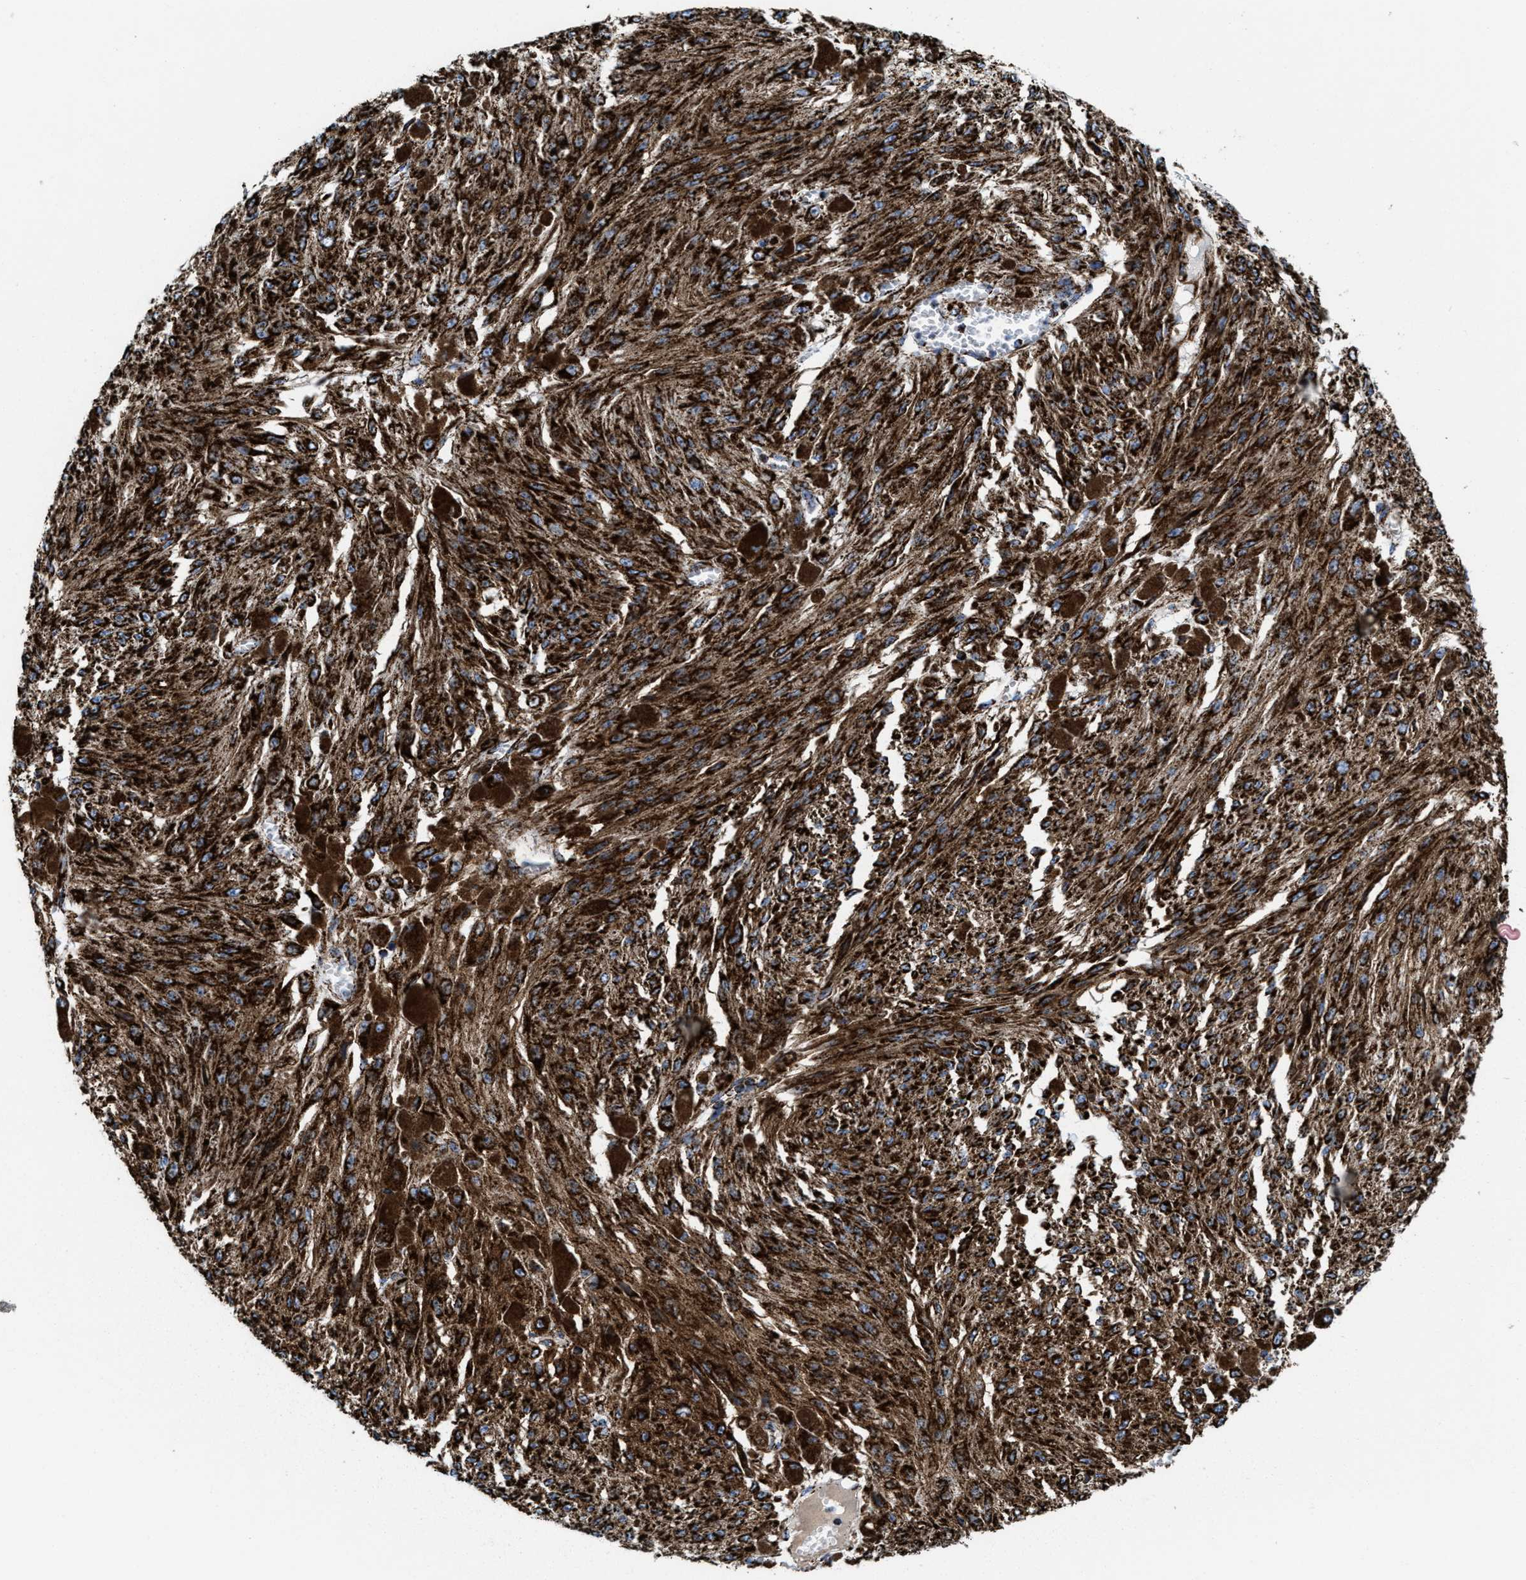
{"staining": {"intensity": "strong", "quantity": ">75%", "location": "cytoplasmic/membranous"}, "tissue": "melanoma", "cell_type": "Tumor cells", "image_type": "cancer", "snomed": [{"axis": "morphology", "description": "Malignant melanoma, NOS"}, {"axis": "topography", "description": "Other"}], "caption": "Approximately >75% of tumor cells in melanoma demonstrate strong cytoplasmic/membranous protein staining as visualized by brown immunohistochemical staining.", "gene": "ECHS1", "patient": {"sex": "male", "age": 79}}